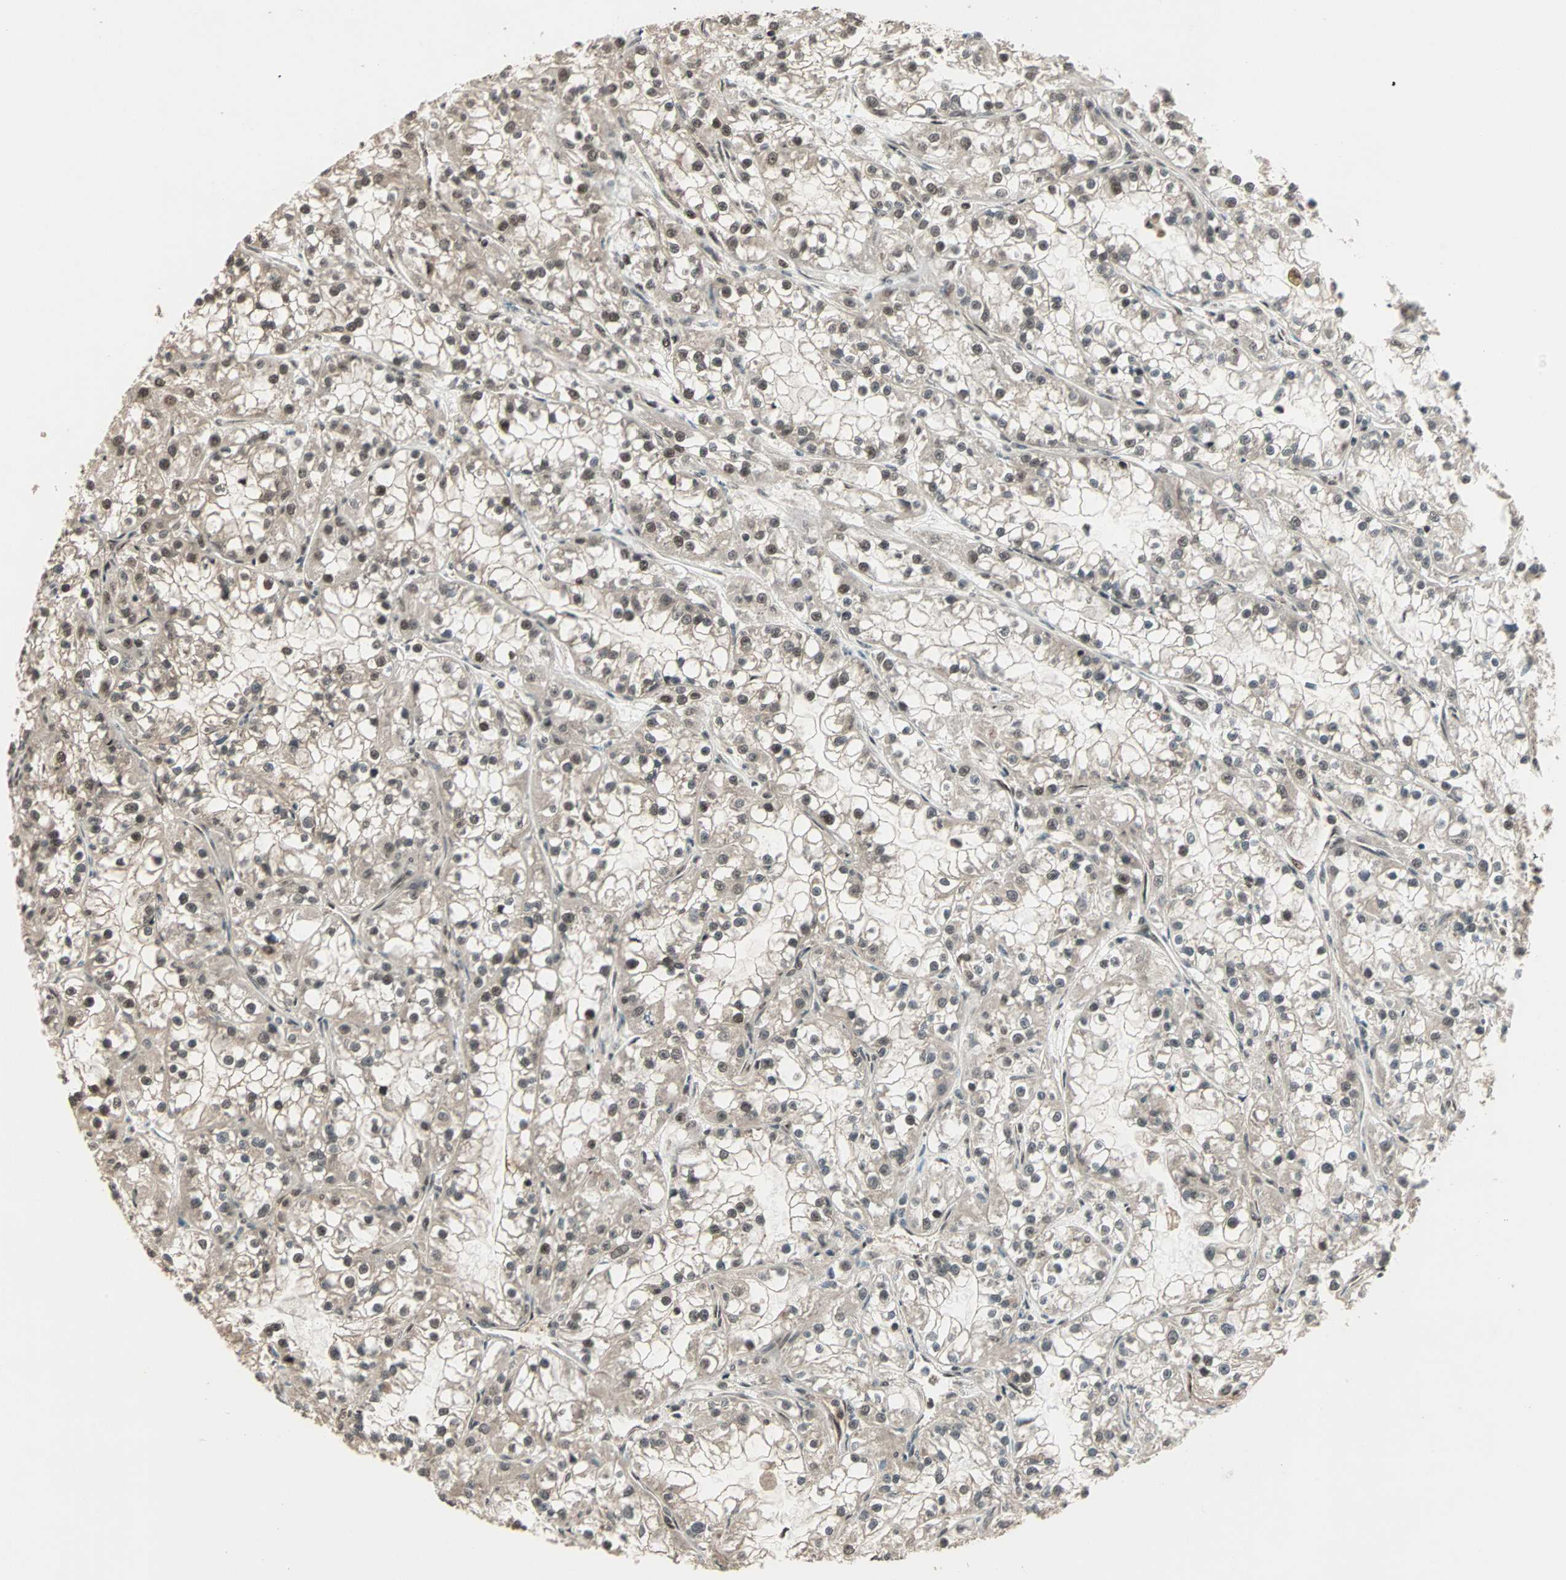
{"staining": {"intensity": "moderate", "quantity": "25%-75%", "location": "nuclear"}, "tissue": "renal cancer", "cell_type": "Tumor cells", "image_type": "cancer", "snomed": [{"axis": "morphology", "description": "Adenocarcinoma, NOS"}, {"axis": "topography", "description": "Kidney"}], "caption": "This histopathology image exhibits immunohistochemistry (IHC) staining of human renal cancer (adenocarcinoma), with medium moderate nuclear positivity in approximately 25%-75% of tumor cells.", "gene": "ZNF701", "patient": {"sex": "female", "age": 52}}